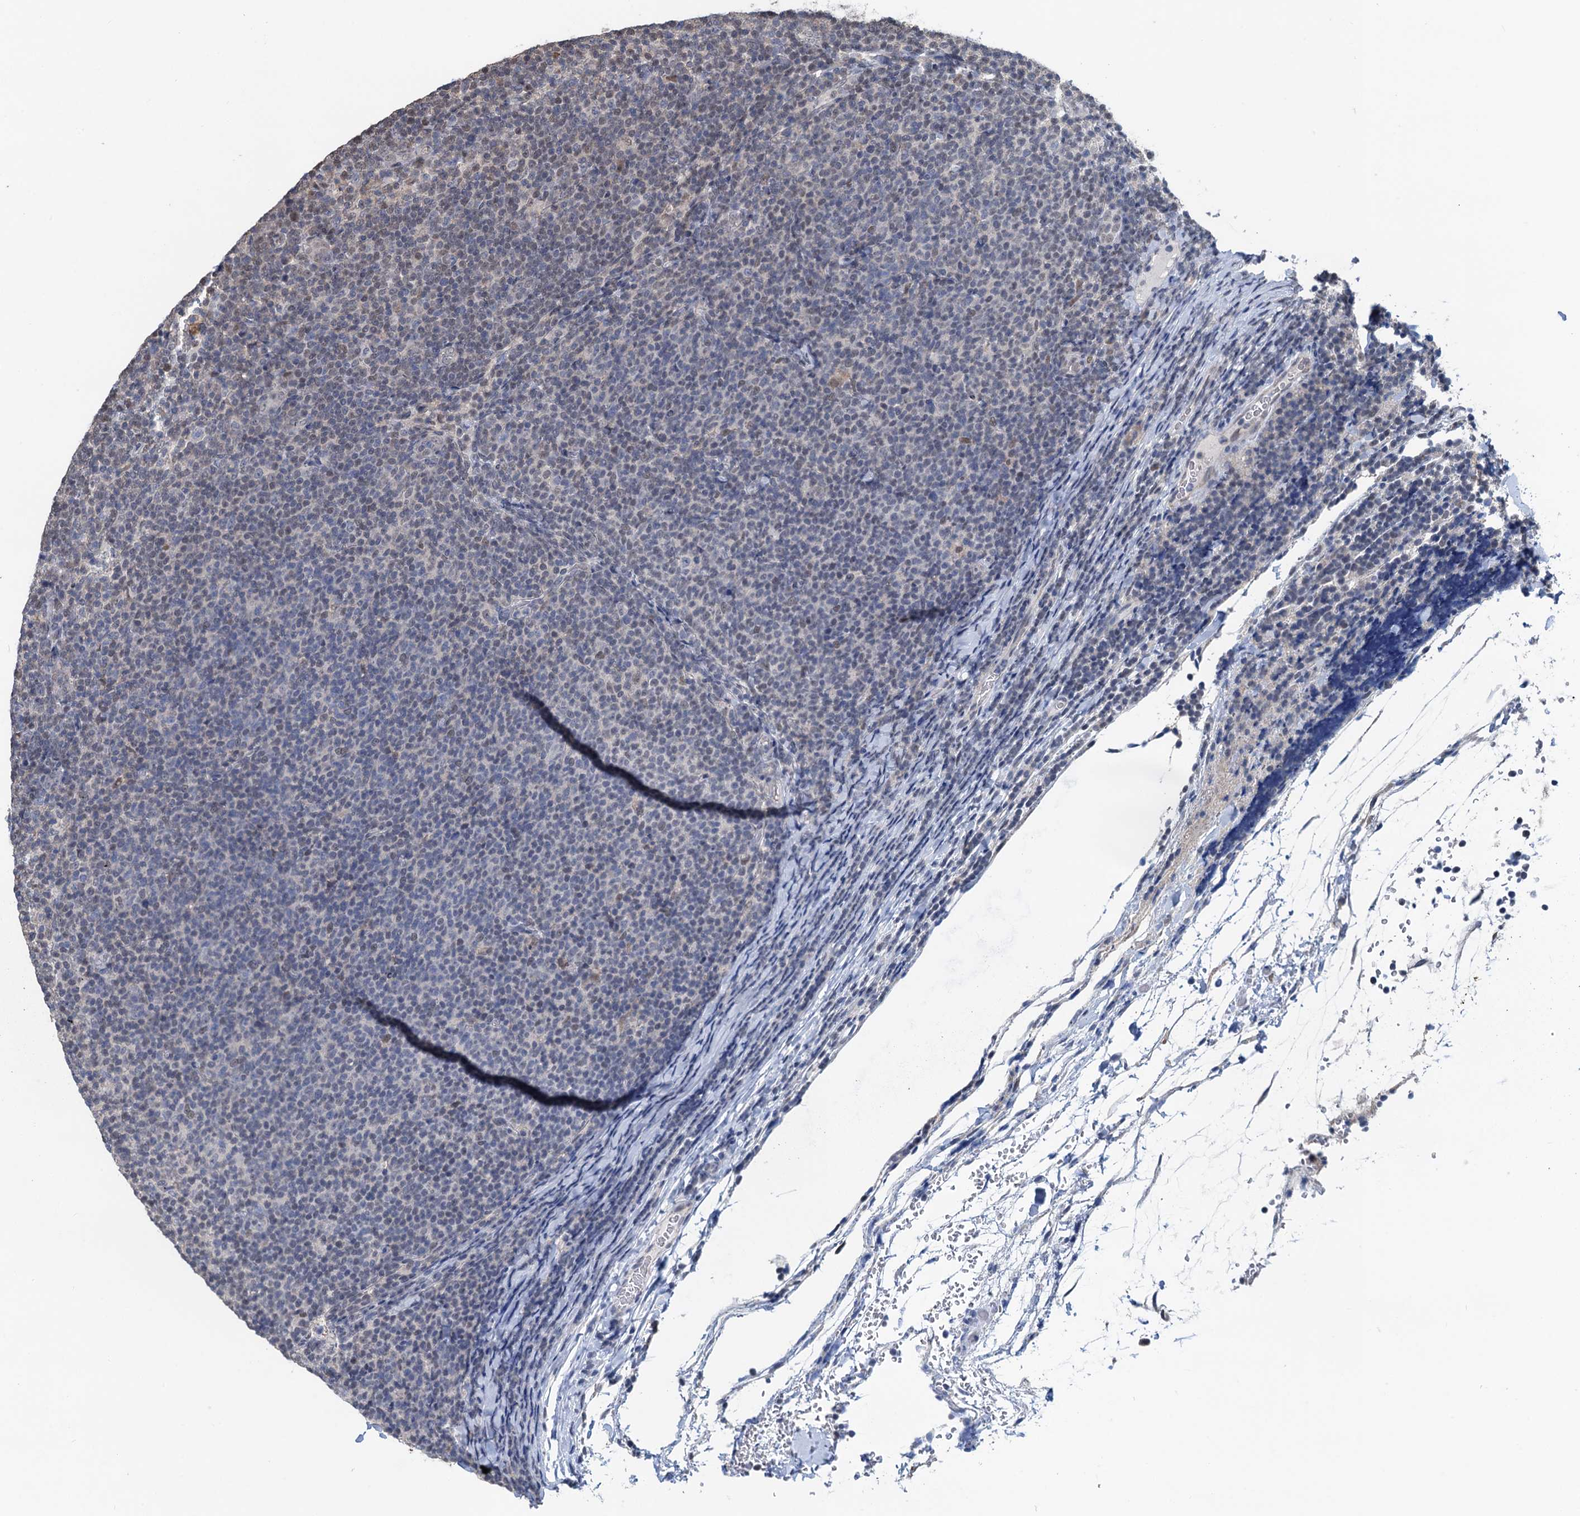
{"staining": {"intensity": "weak", "quantity": "<25%", "location": "nuclear"}, "tissue": "lymphoma", "cell_type": "Tumor cells", "image_type": "cancer", "snomed": [{"axis": "morphology", "description": "Malignant lymphoma, non-Hodgkin's type, Low grade"}, {"axis": "topography", "description": "Lymph node"}], "caption": "Immunohistochemistry (IHC) image of neoplastic tissue: human lymphoma stained with DAB reveals no significant protein staining in tumor cells.", "gene": "RTKN2", "patient": {"sex": "male", "age": 66}}